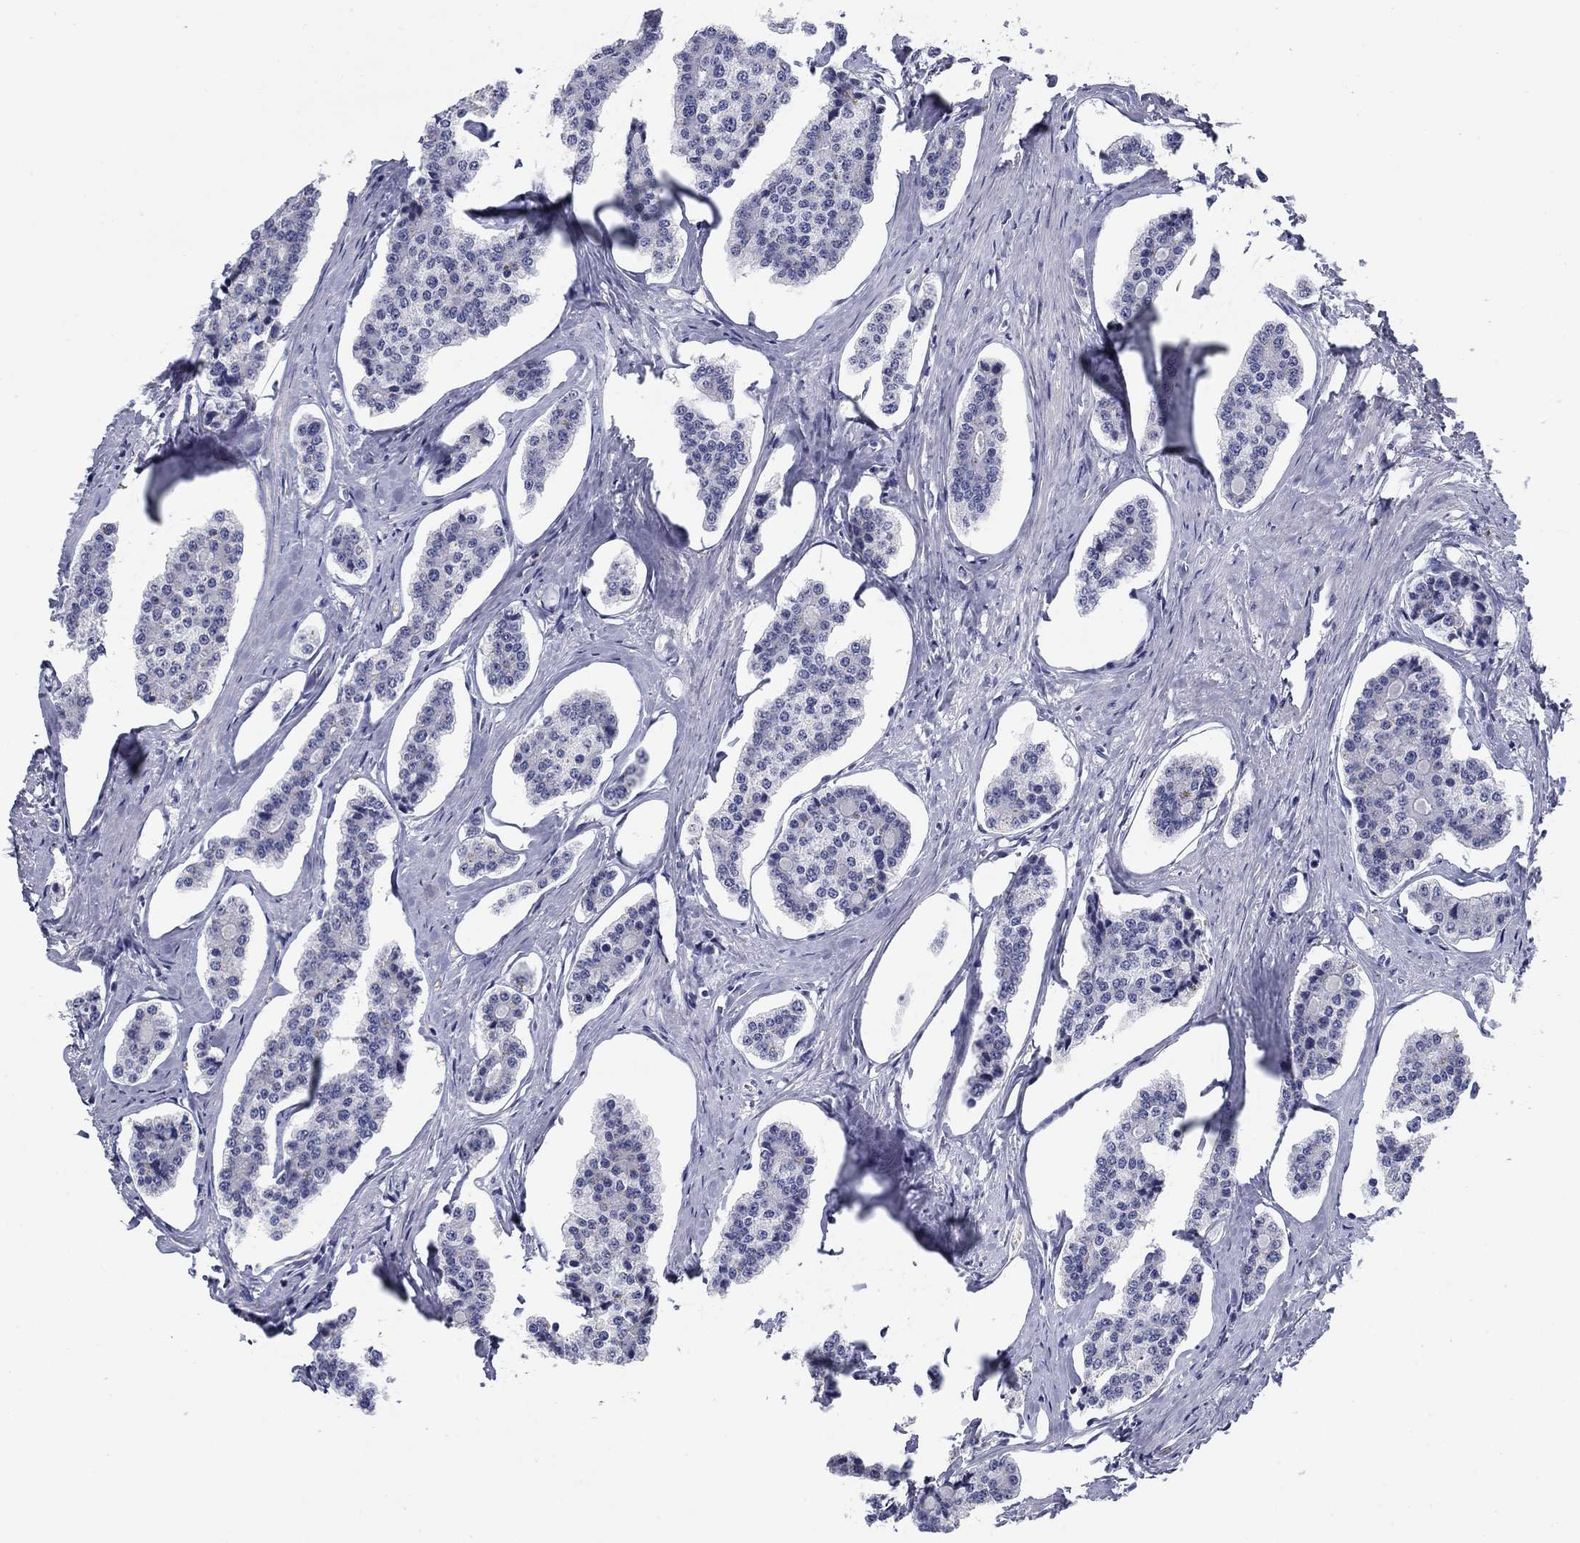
{"staining": {"intensity": "negative", "quantity": "none", "location": "none"}, "tissue": "carcinoid", "cell_type": "Tumor cells", "image_type": "cancer", "snomed": [{"axis": "morphology", "description": "Carcinoid, malignant, NOS"}, {"axis": "topography", "description": "Small intestine"}], "caption": "The immunohistochemistry (IHC) histopathology image has no significant staining in tumor cells of carcinoid tissue.", "gene": "KCNH1", "patient": {"sex": "female", "age": 65}}